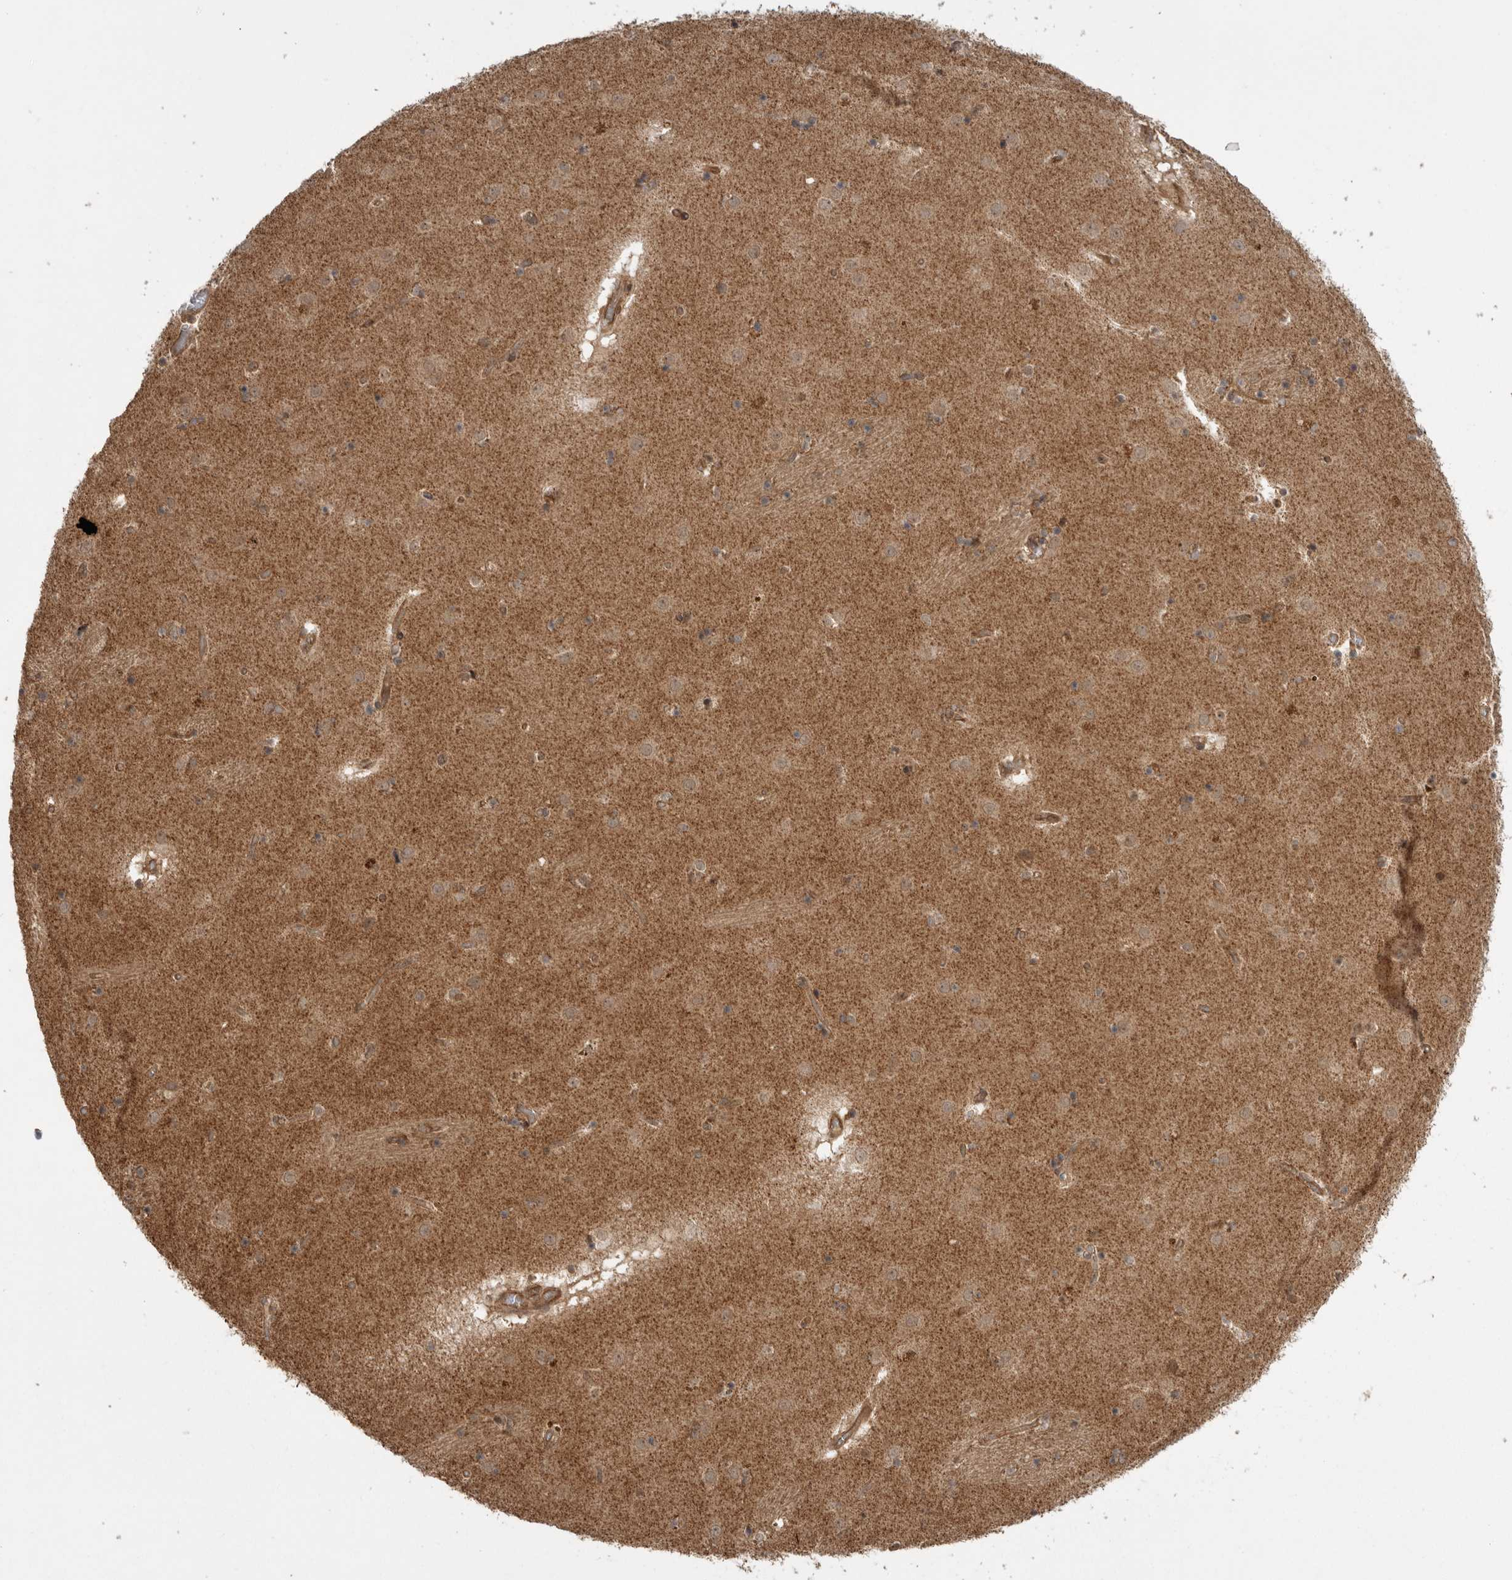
{"staining": {"intensity": "moderate", "quantity": "<25%", "location": "cytoplasmic/membranous"}, "tissue": "caudate", "cell_type": "Glial cells", "image_type": "normal", "snomed": [{"axis": "morphology", "description": "Normal tissue, NOS"}, {"axis": "topography", "description": "Lateral ventricle wall"}], "caption": "Unremarkable caudate demonstrates moderate cytoplasmic/membranous expression in approximately <25% of glial cells (DAB (3,3'-diaminobenzidine) IHC, brown staining for protein, blue staining for nuclei)..", "gene": "DHDDS", "patient": {"sex": "male", "age": 70}}